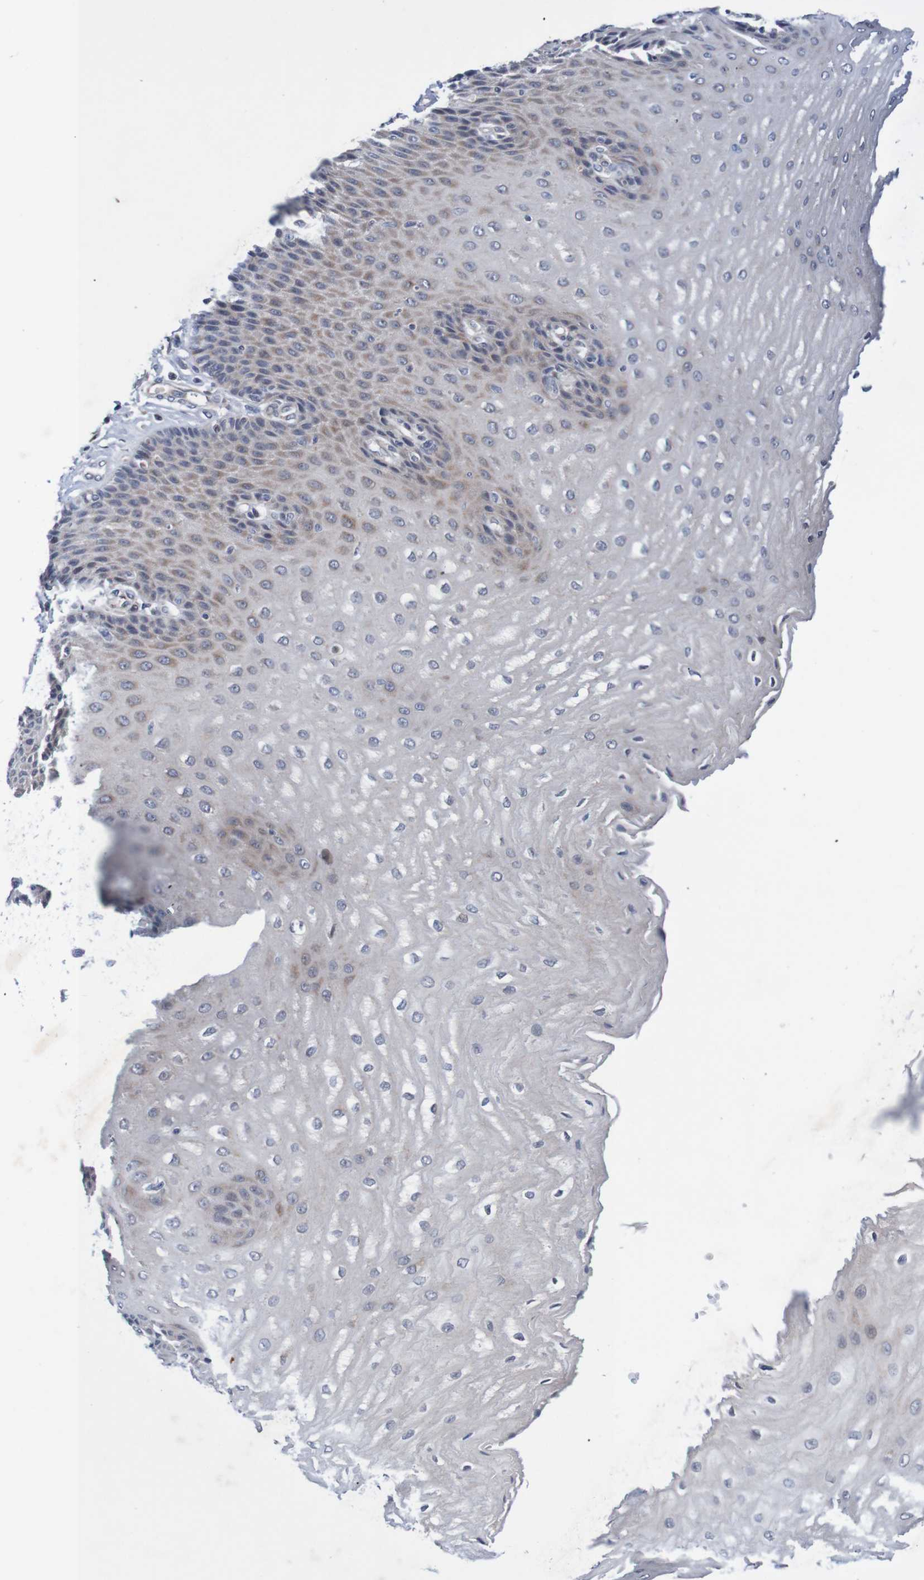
{"staining": {"intensity": "weak", "quantity": "25%-75%", "location": "cytoplasmic/membranous"}, "tissue": "esophagus", "cell_type": "Squamous epithelial cells", "image_type": "normal", "snomed": [{"axis": "morphology", "description": "Normal tissue, NOS"}, {"axis": "topography", "description": "Esophagus"}], "caption": "Protein staining reveals weak cytoplasmic/membranous staining in approximately 25%-75% of squamous epithelial cells in unremarkable esophagus. Nuclei are stained in blue.", "gene": "CPED1", "patient": {"sex": "male", "age": 54}}